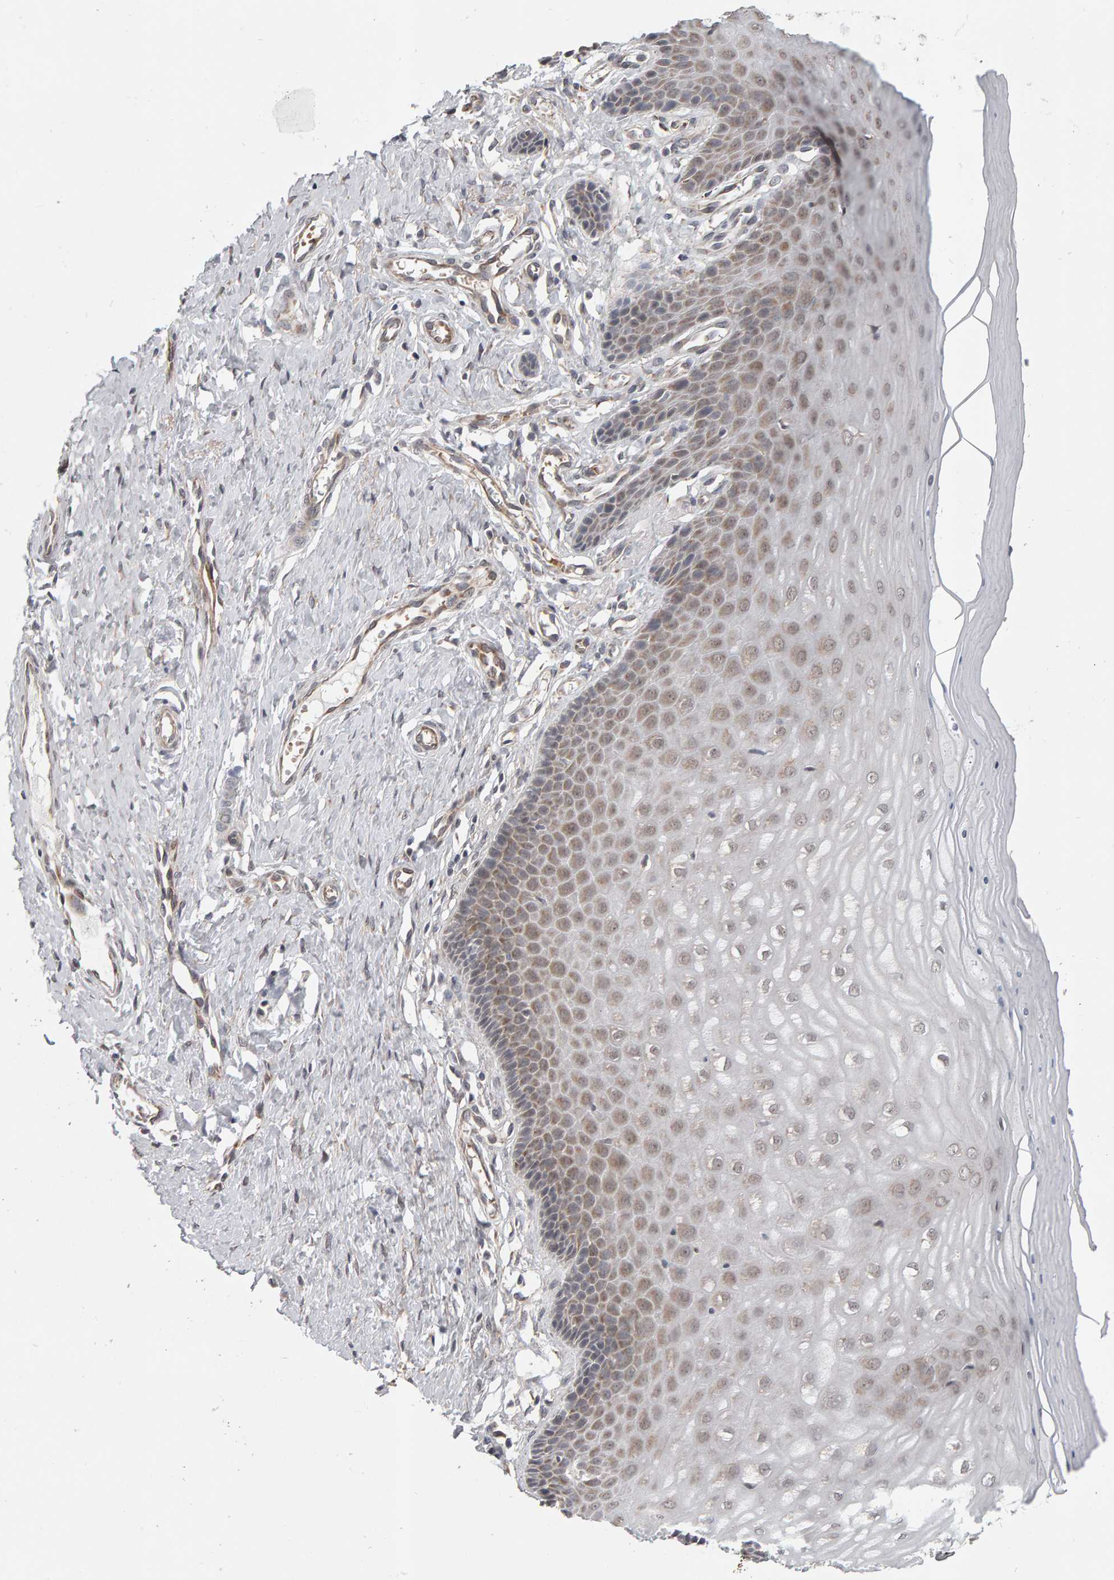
{"staining": {"intensity": "moderate", "quantity": ">75%", "location": "cytoplasmic/membranous,nuclear"}, "tissue": "cervix", "cell_type": "Squamous epithelial cells", "image_type": "normal", "snomed": [{"axis": "morphology", "description": "Normal tissue, NOS"}, {"axis": "topography", "description": "Cervix"}], "caption": "Protein expression by IHC demonstrates moderate cytoplasmic/membranous,nuclear staining in about >75% of squamous epithelial cells in benign cervix.", "gene": "DAP3", "patient": {"sex": "female", "age": 55}}